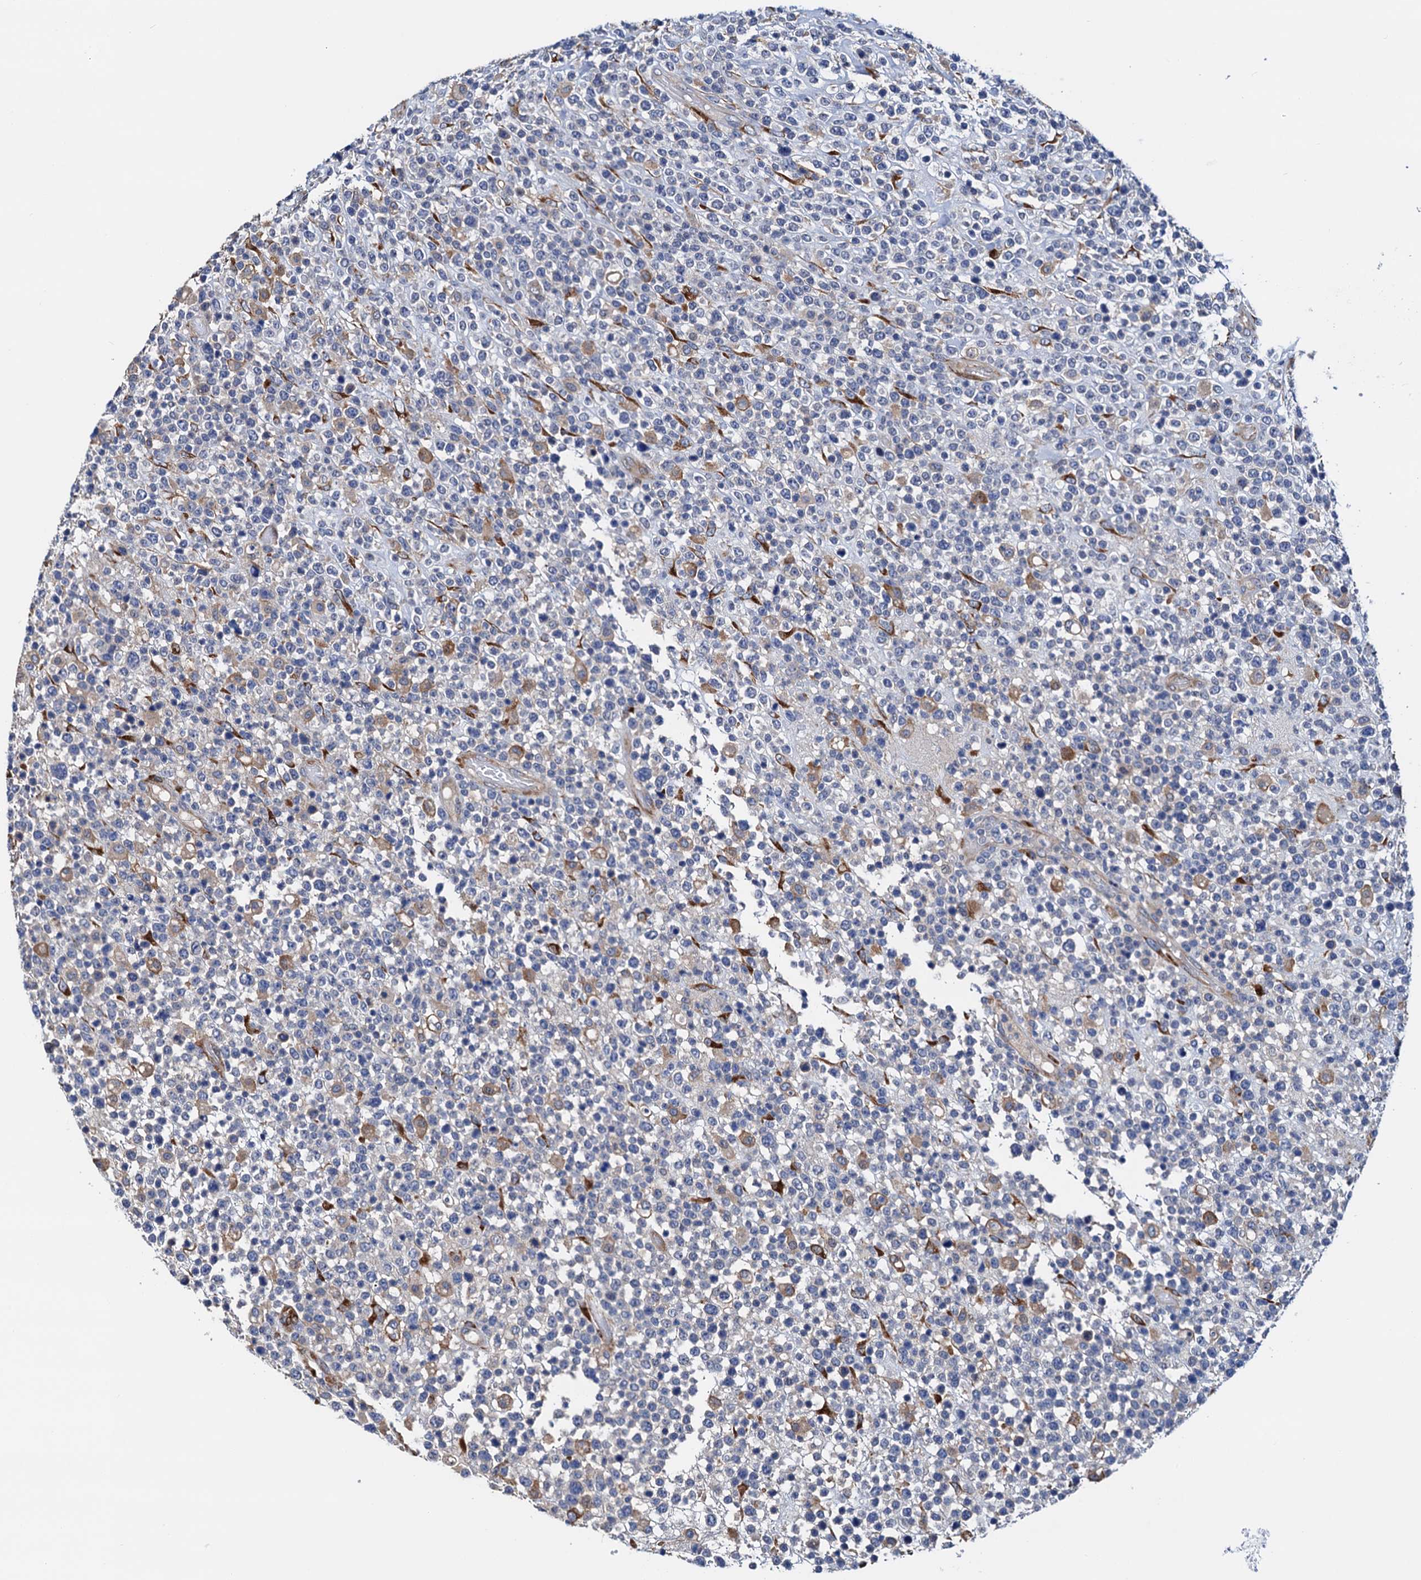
{"staining": {"intensity": "negative", "quantity": "none", "location": "none"}, "tissue": "lymphoma", "cell_type": "Tumor cells", "image_type": "cancer", "snomed": [{"axis": "morphology", "description": "Malignant lymphoma, non-Hodgkin's type, High grade"}, {"axis": "topography", "description": "Colon"}], "caption": "A photomicrograph of human lymphoma is negative for staining in tumor cells.", "gene": "RASSF9", "patient": {"sex": "female", "age": 53}}